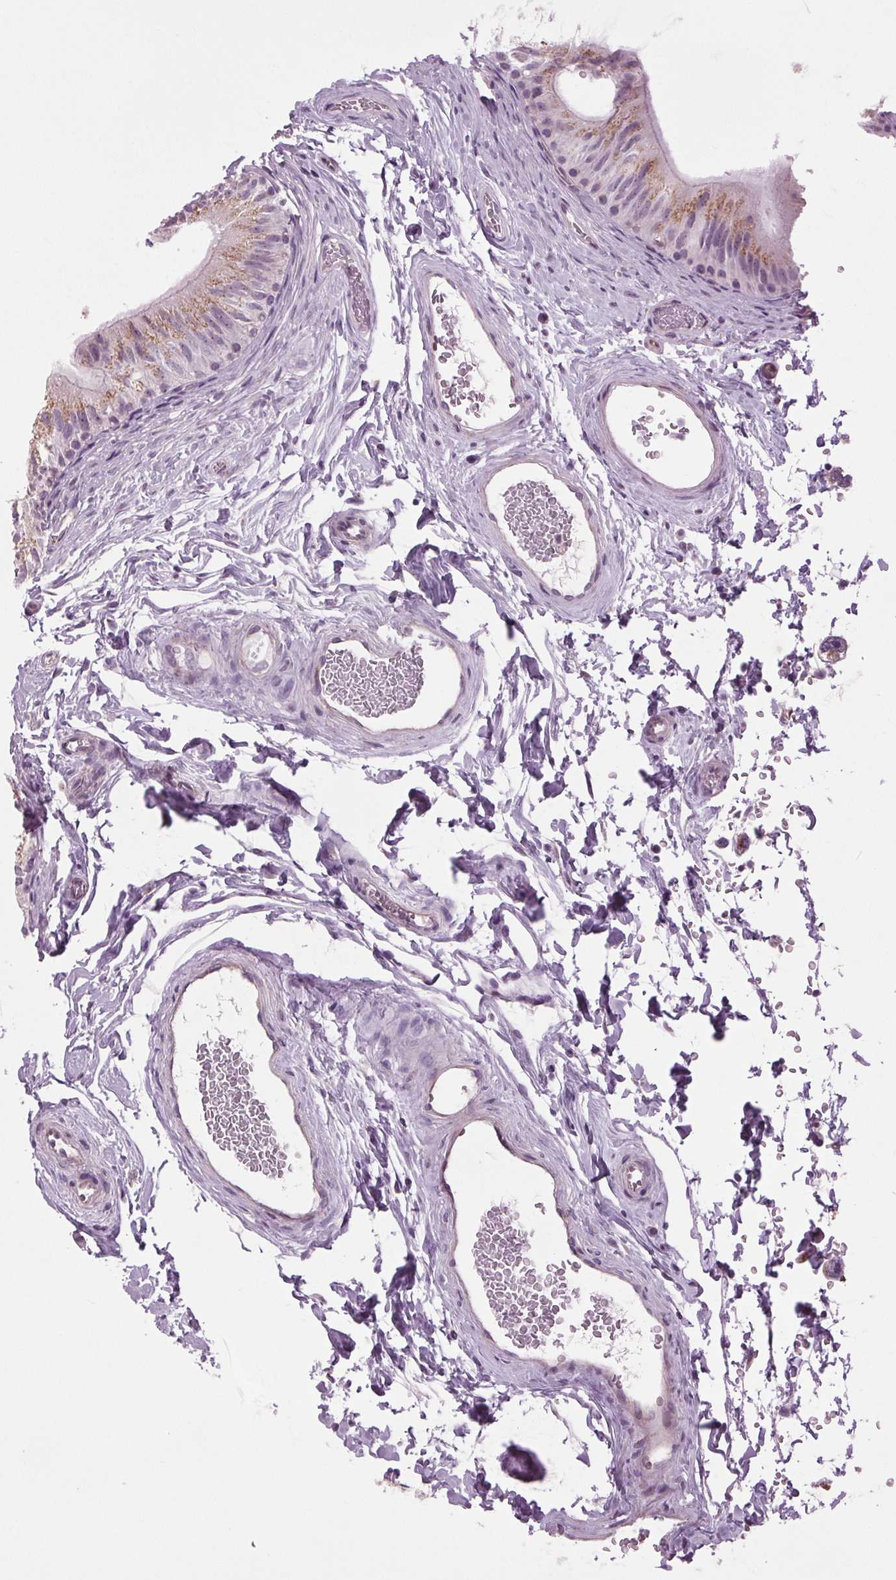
{"staining": {"intensity": "moderate", "quantity": ">75%", "location": "cytoplasmic/membranous"}, "tissue": "epididymis", "cell_type": "Glandular cells", "image_type": "normal", "snomed": [{"axis": "morphology", "description": "Normal tissue, NOS"}, {"axis": "topography", "description": "Epididymis, spermatic cord, NOS"}, {"axis": "topography", "description": "Epididymis"}], "caption": "An IHC photomicrograph of unremarkable tissue is shown. Protein staining in brown shows moderate cytoplasmic/membranous positivity in epididymis within glandular cells.", "gene": "BSDC1", "patient": {"sex": "male", "age": 31}}